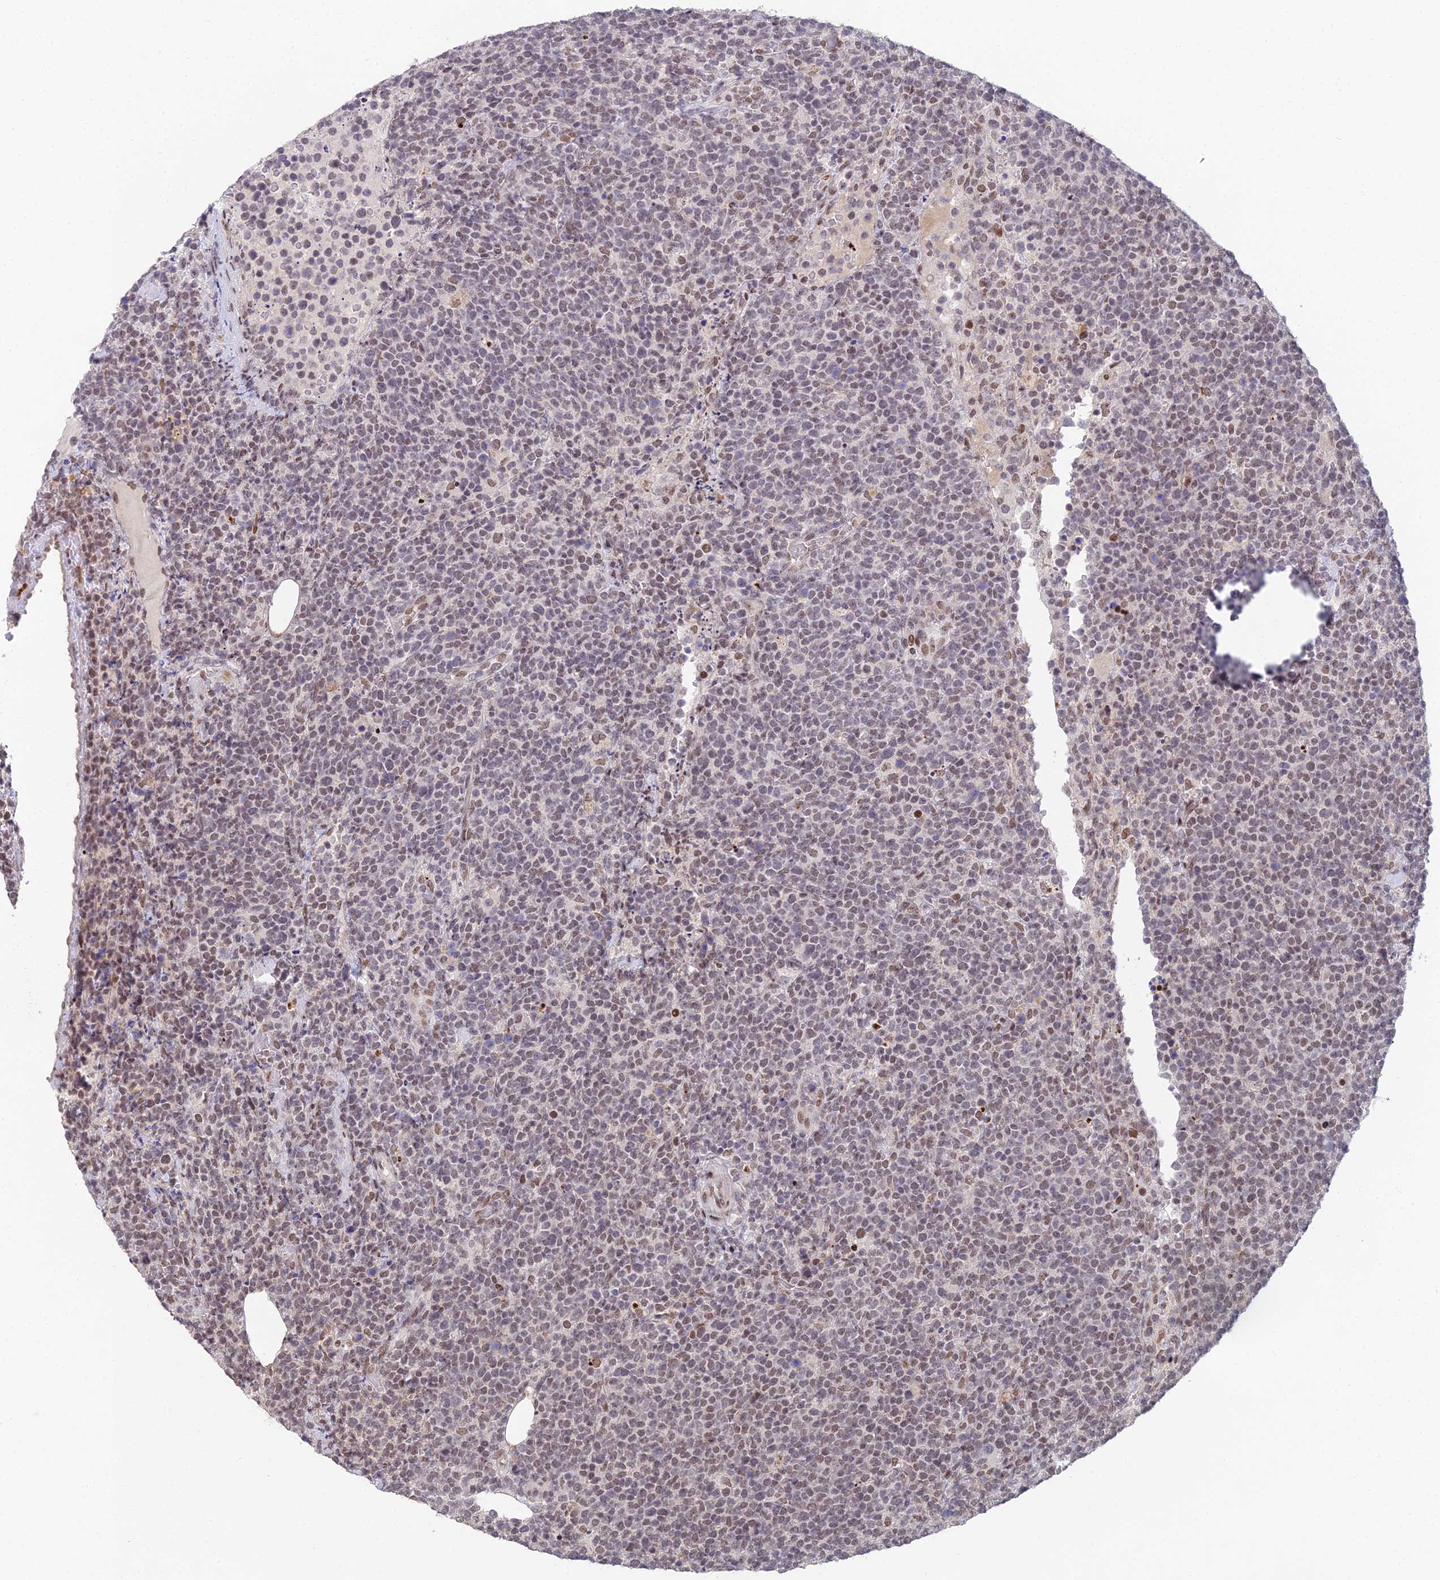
{"staining": {"intensity": "moderate", "quantity": "25%-75%", "location": "nuclear"}, "tissue": "lymphoma", "cell_type": "Tumor cells", "image_type": "cancer", "snomed": [{"axis": "morphology", "description": "Malignant lymphoma, non-Hodgkin's type, High grade"}, {"axis": "topography", "description": "Lymph node"}], "caption": "Lymphoma stained for a protein (brown) displays moderate nuclear positive positivity in about 25%-75% of tumor cells.", "gene": "ABHD17A", "patient": {"sex": "male", "age": 61}}